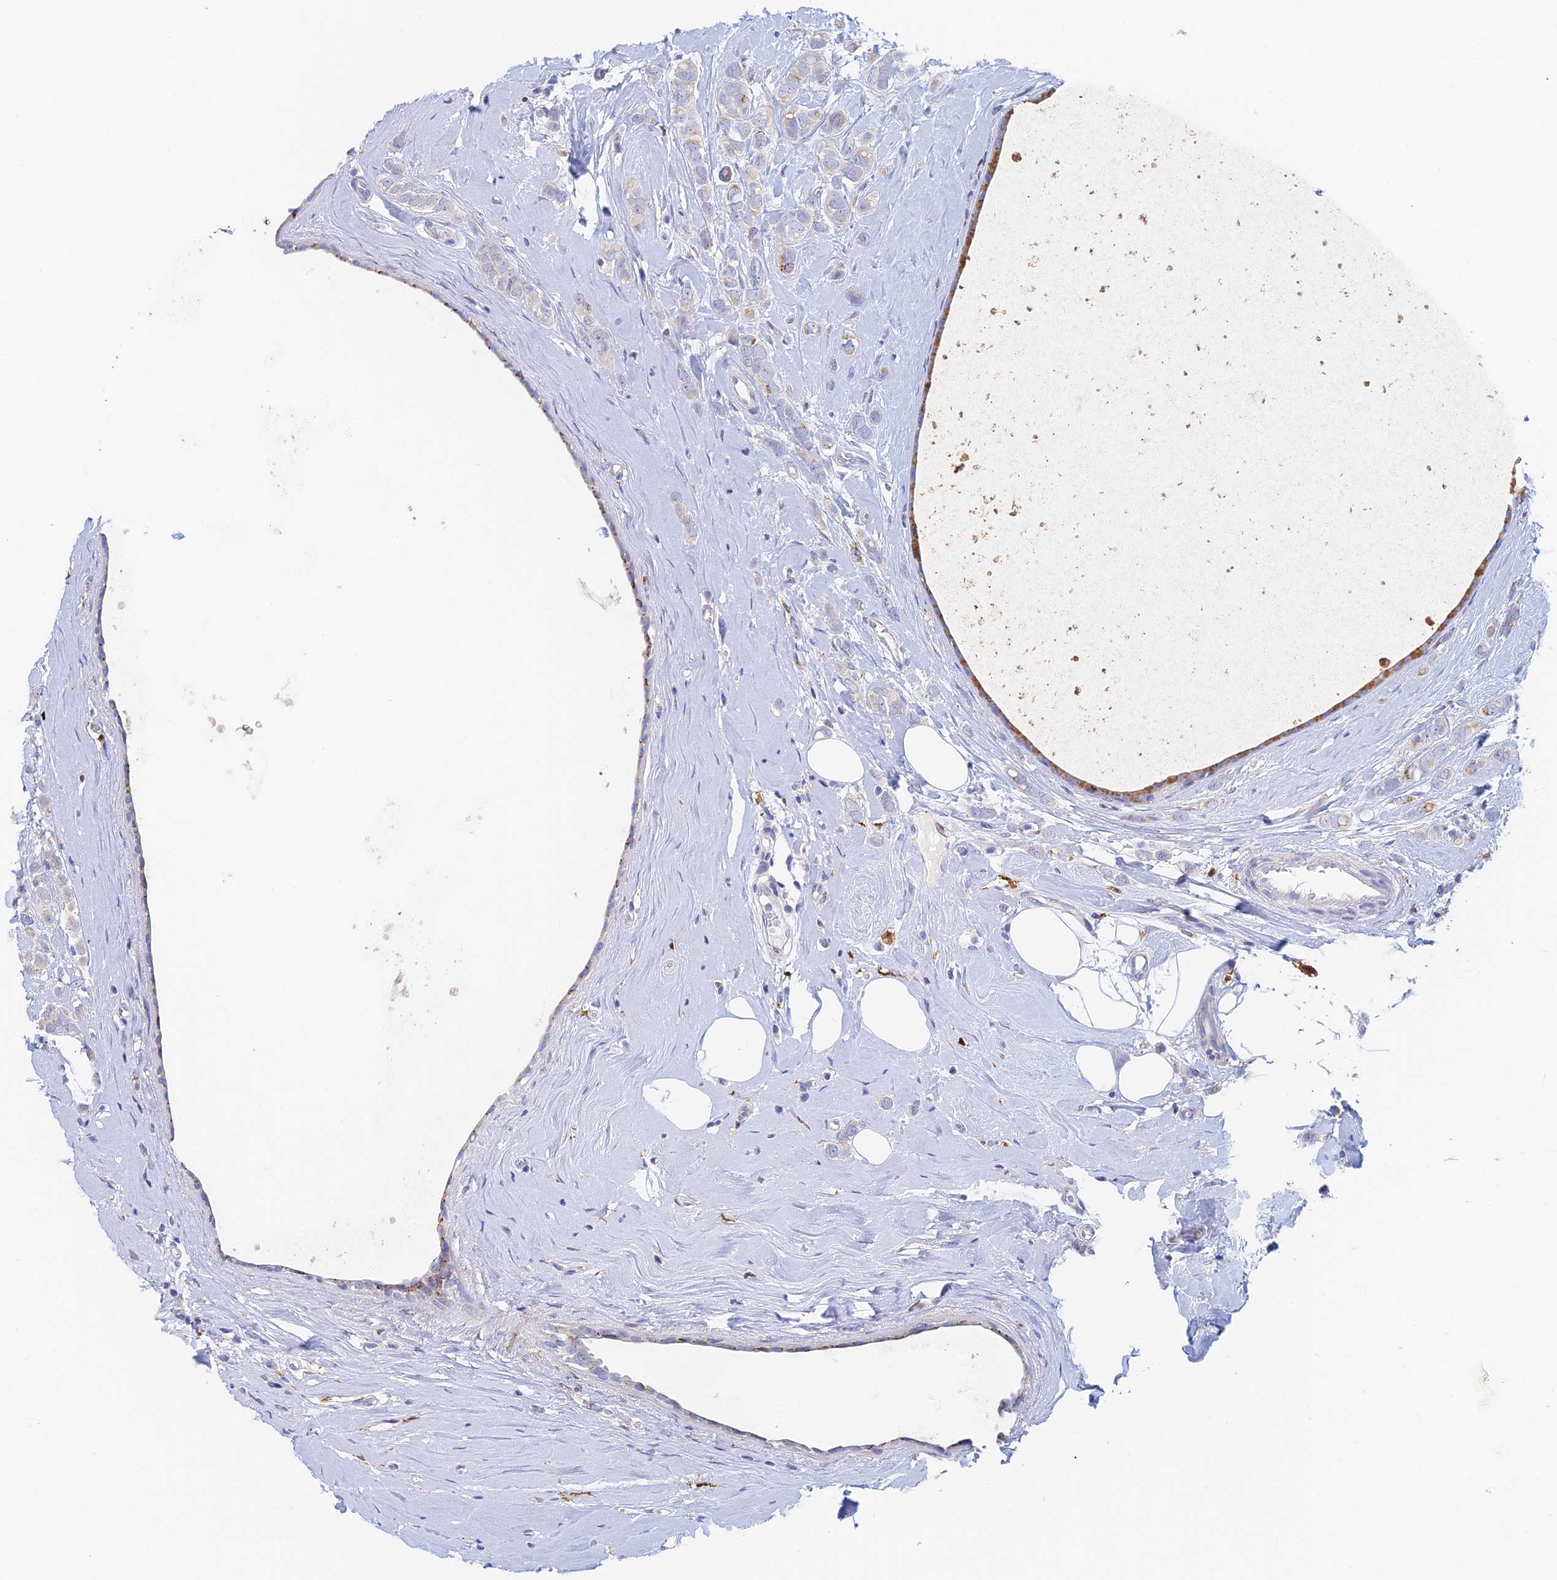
{"staining": {"intensity": "negative", "quantity": "none", "location": "none"}, "tissue": "breast cancer", "cell_type": "Tumor cells", "image_type": "cancer", "snomed": [{"axis": "morphology", "description": "Lobular carcinoma"}, {"axis": "topography", "description": "Breast"}], "caption": "Immunohistochemical staining of human breast cancer reveals no significant staining in tumor cells.", "gene": "SLC24A3", "patient": {"sex": "female", "age": 47}}